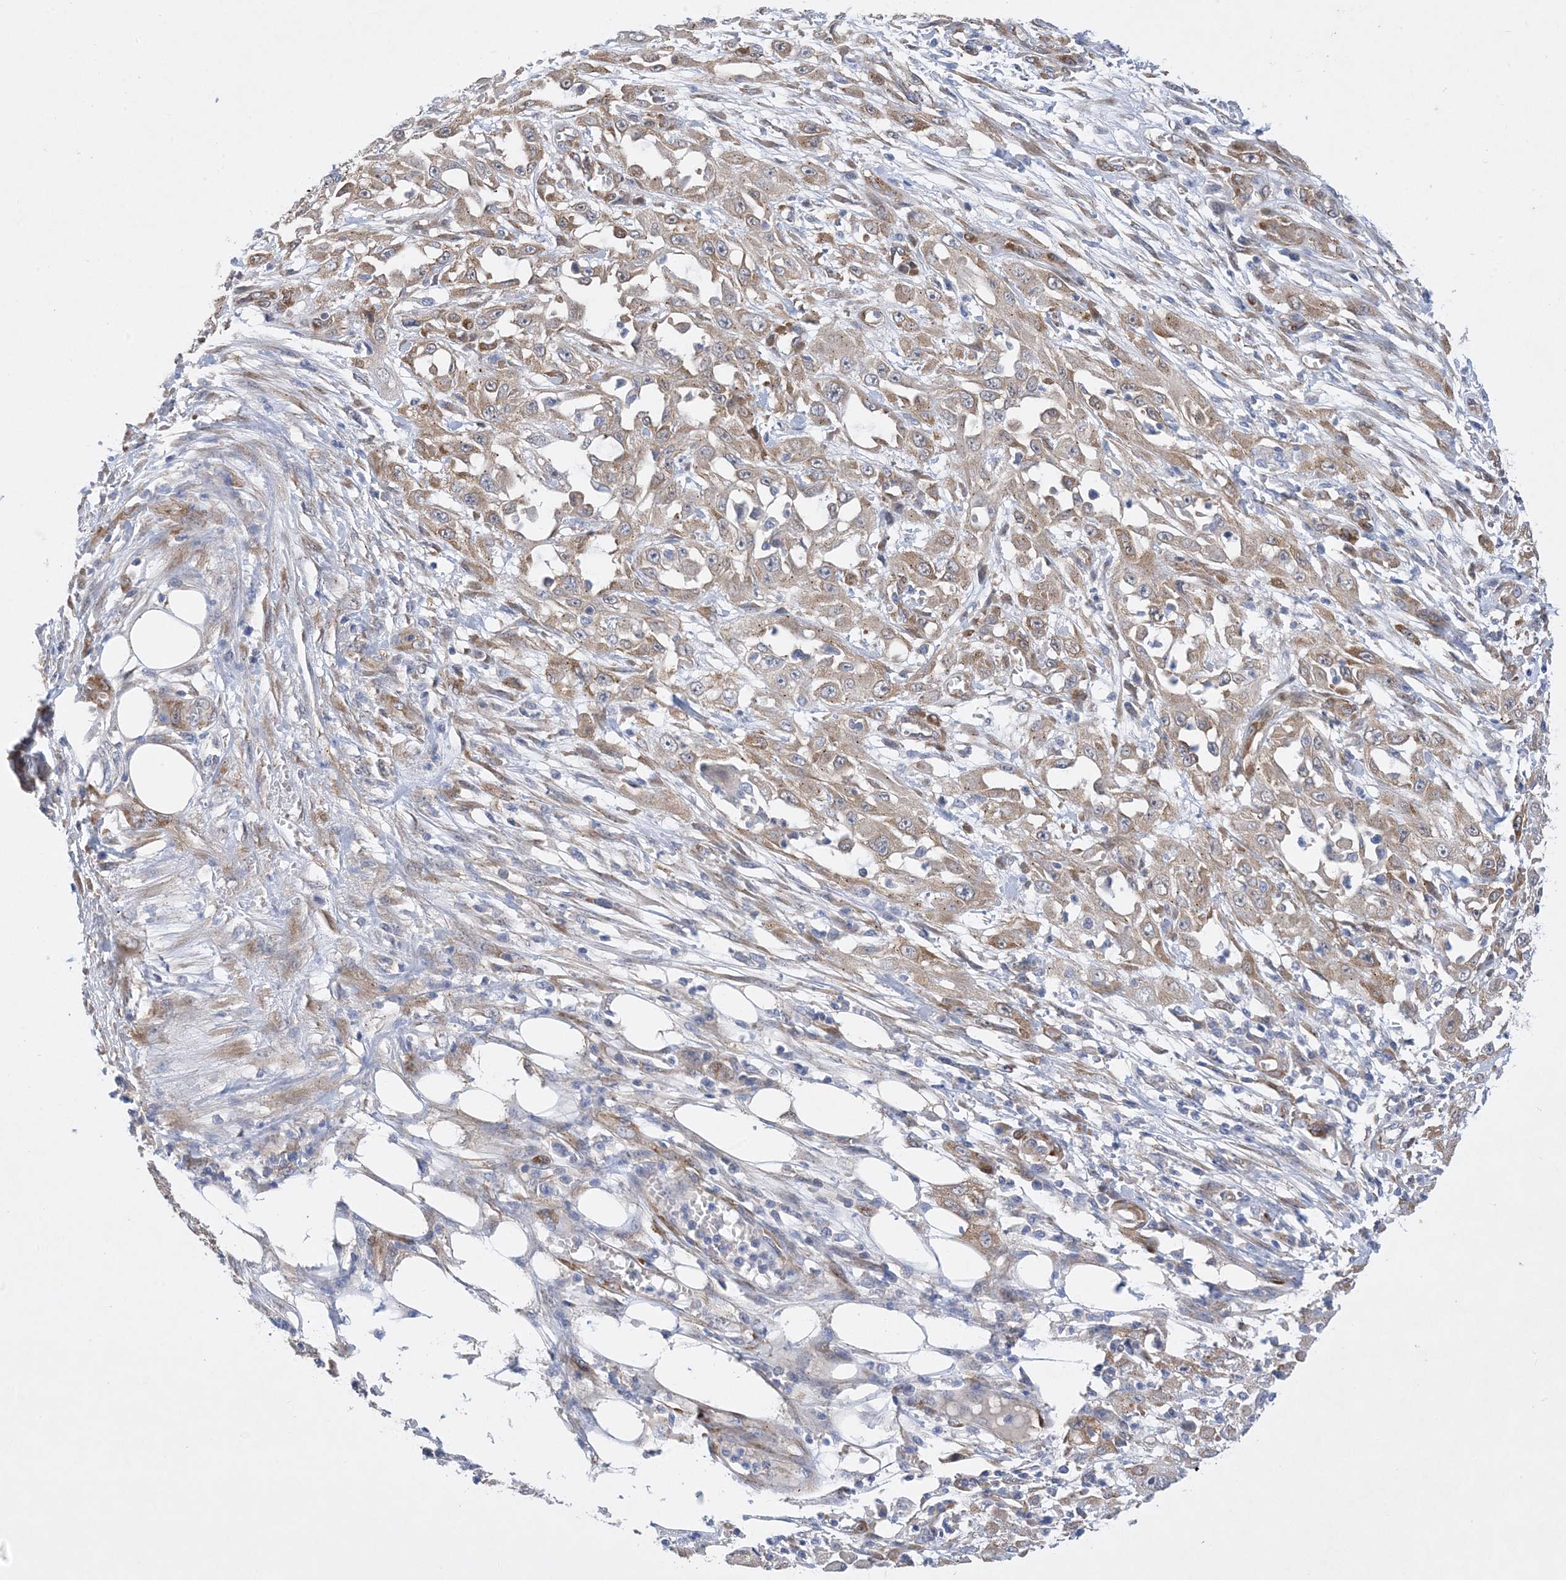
{"staining": {"intensity": "weak", "quantity": ">75%", "location": "cytoplasmic/membranous"}, "tissue": "skin cancer", "cell_type": "Tumor cells", "image_type": "cancer", "snomed": [{"axis": "morphology", "description": "Squamous cell carcinoma, NOS"}, {"axis": "morphology", "description": "Squamous cell carcinoma, metastatic, NOS"}, {"axis": "topography", "description": "Skin"}, {"axis": "topography", "description": "Lymph node"}], "caption": "High-magnification brightfield microscopy of skin cancer stained with DAB (brown) and counterstained with hematoxylin (blue). tumor cells exhibit weak cytoplasmic/membranous staining is present in approximately>75% of cells.", "gene": "RBMS3", "patient": {"sex": "male", "age": 75}}